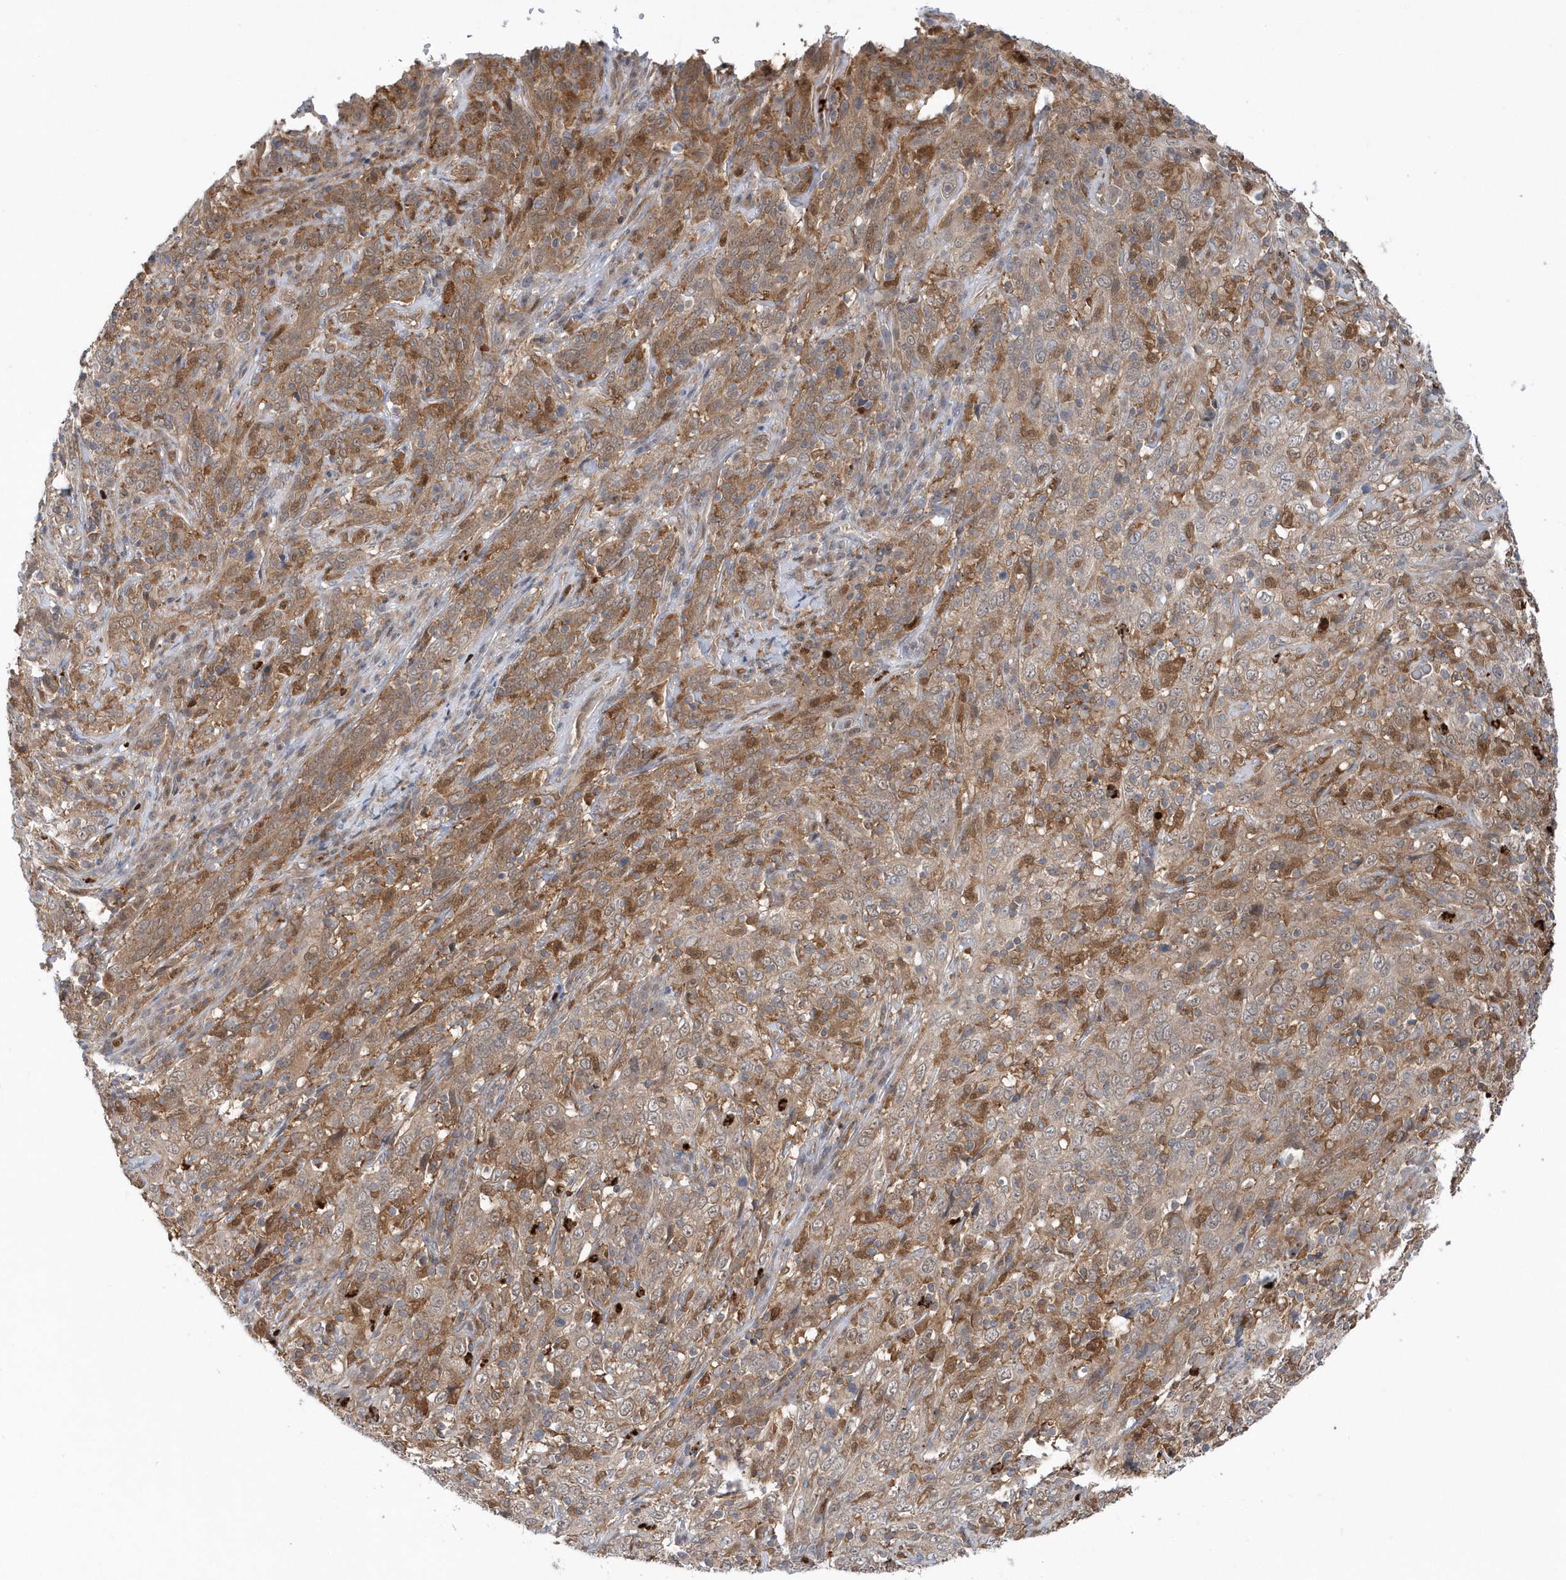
{"staining": {"intensity": "weak", "quantity": ">75%", "location": "cytoplasmic/membranous"}, "tissue": "cervical cancer", "cell_type": "Tumor cells", "image_type": "cancer", "snomed": [{"axis": "morphology", "description": "Squamous cell carcinoma, NOS"}, {"axis": "topography", "description": "Cervix"}], "caption": "Immunohistochemistry of human cervical cancer (squamous cell carcinoma) exhibits low levels of weak cytoplasmic/membranous positivity in approximately >75% of tumor cells.", "gene": "RNF7", "patient": {"sex": "female", "age": 46}}